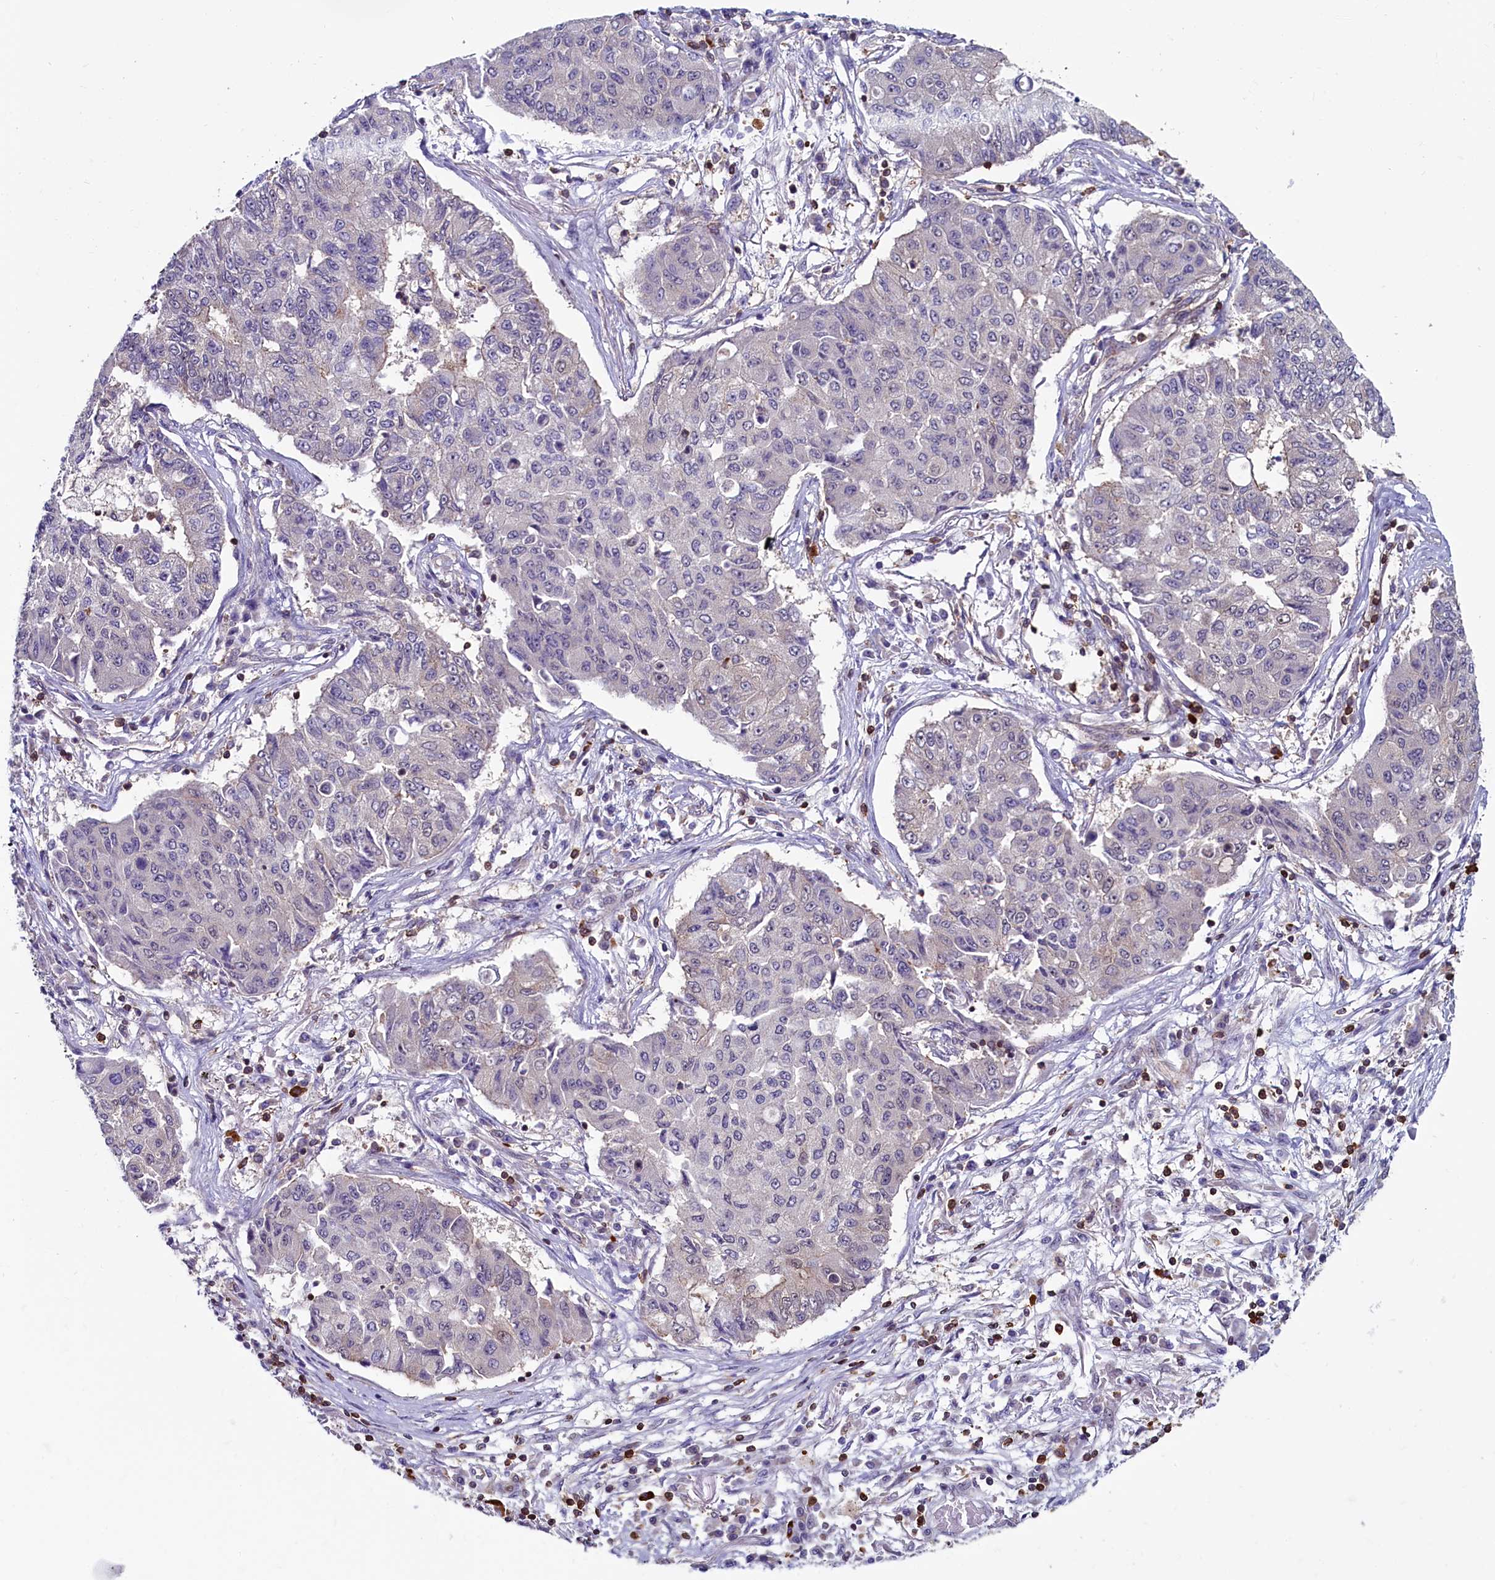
{"staining": {"intensity": "negative", "quantity": "none", "location": "none"}, "tissue": "lung cancer", "cell_type": "Tumor cells", "image_type": "cancer", "snomed": [{"axis": "morphology", "description": "Squamous cell carcinoma, NOS"}, {"axis": "topography", "description": "Lung"}], "caption": "High power microscopy histopathology image of an immunohistochemistry (IHC) photomicrograph of lung cancer (squamous cell carcinoma), revealing no significant positivity in tumor cells.", "gene": "CIAPIN1", "patient": {"sex": "male", "age": 74}}